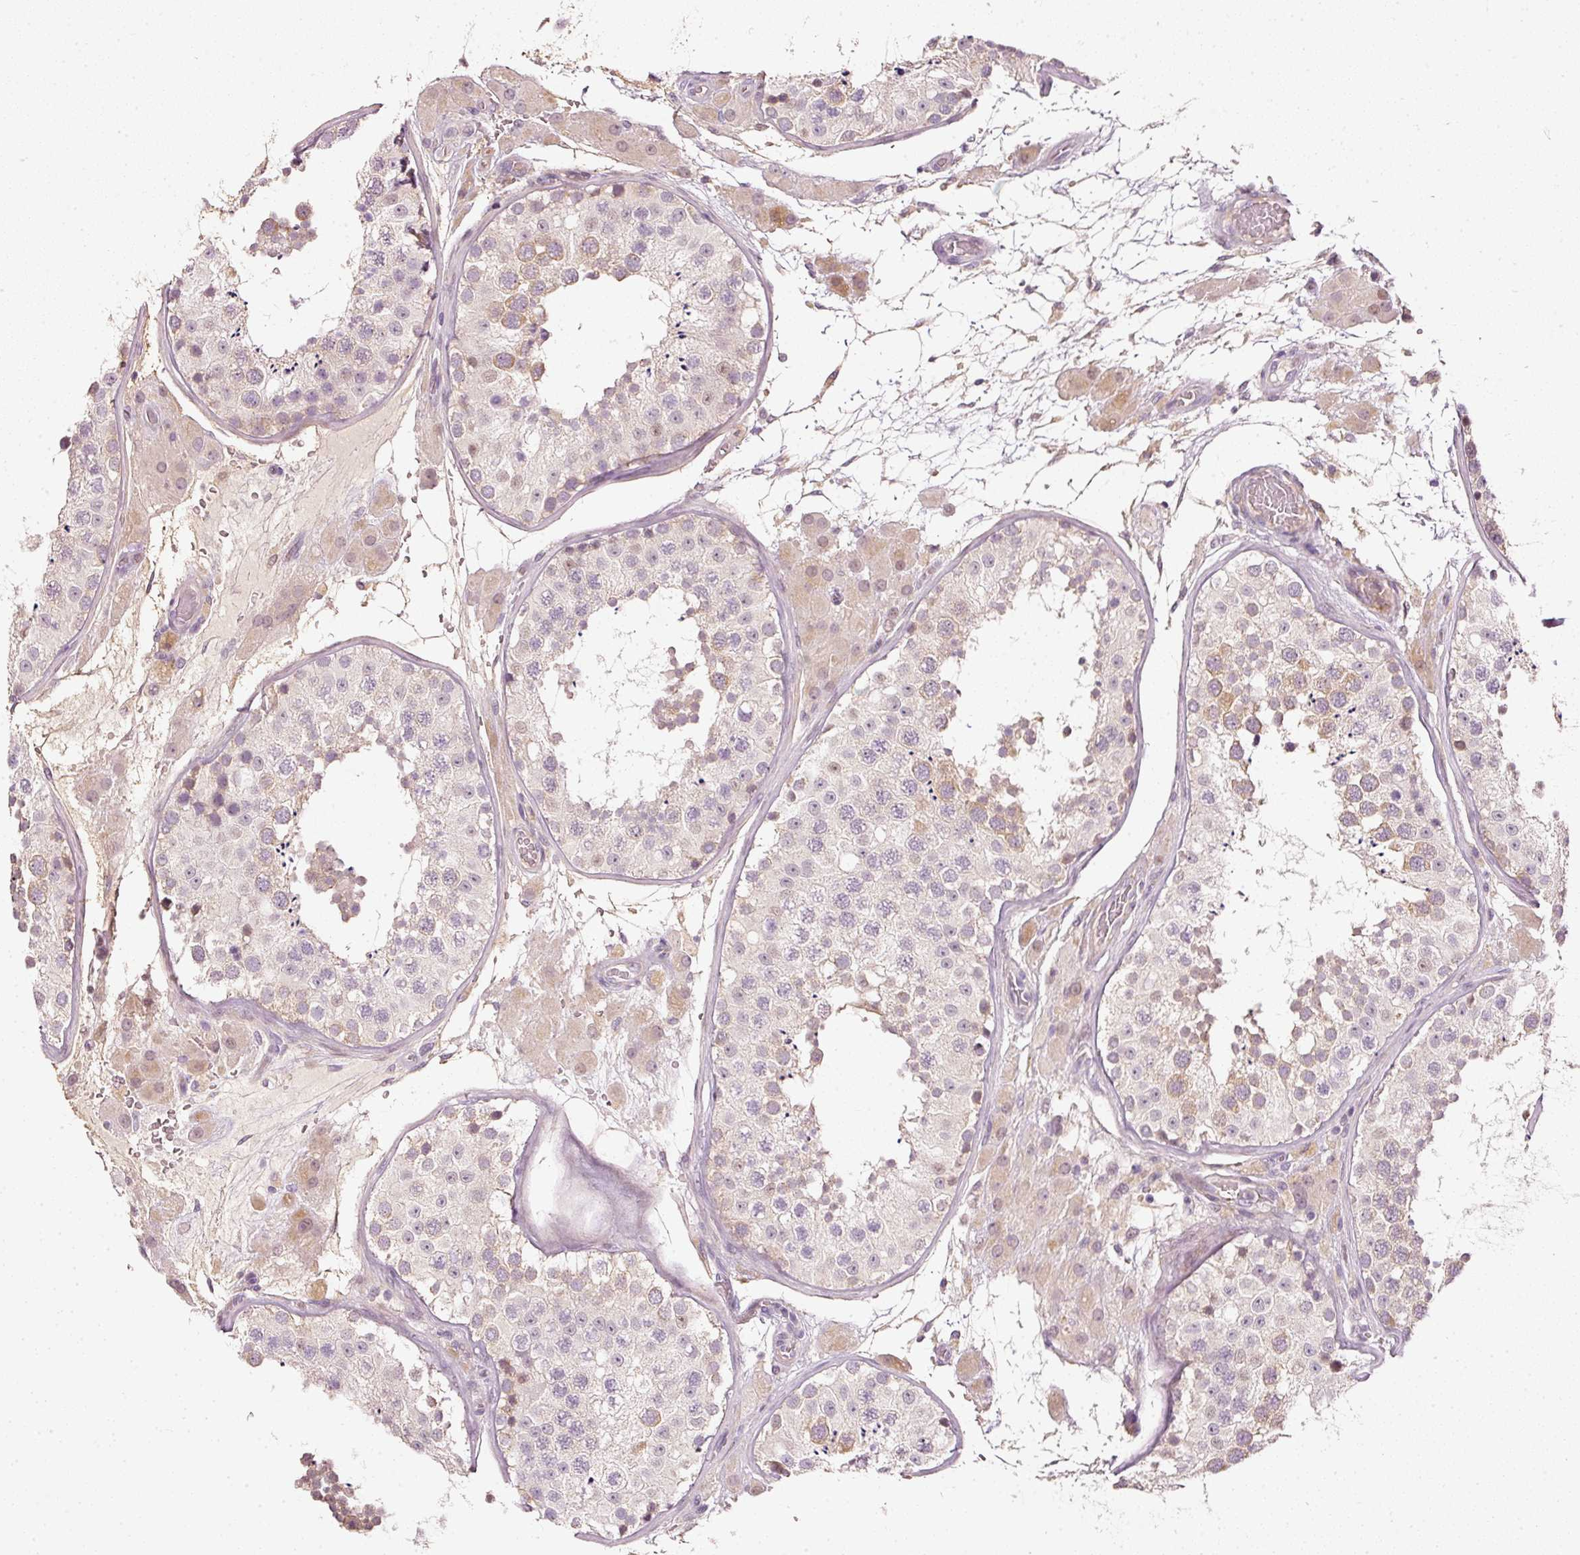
{"staining": {"intensity": "moderate", "quantity": "<25%", "location": "cytoplasmic/membranous"}, "tissue": "testis", "cell_type": "Cells in seminiferous ducts", "image_type": "normal", "snomed": [{"axis": "morphology", "description": "Normal tissue, NOS"}, {"axis": "topography", "description": "Testis"}], "caption": "Immunohistochemistry (IHC) (DAB (3,3'-diaminobenzidine)) staining of benign testis reveals moderate cytoplasmic/membranous protein positivity in approximately <25% of cells in seminiferous ducts.", "gene": "TOGARAM1", "patient": {"sex": "male", "age": 26}}